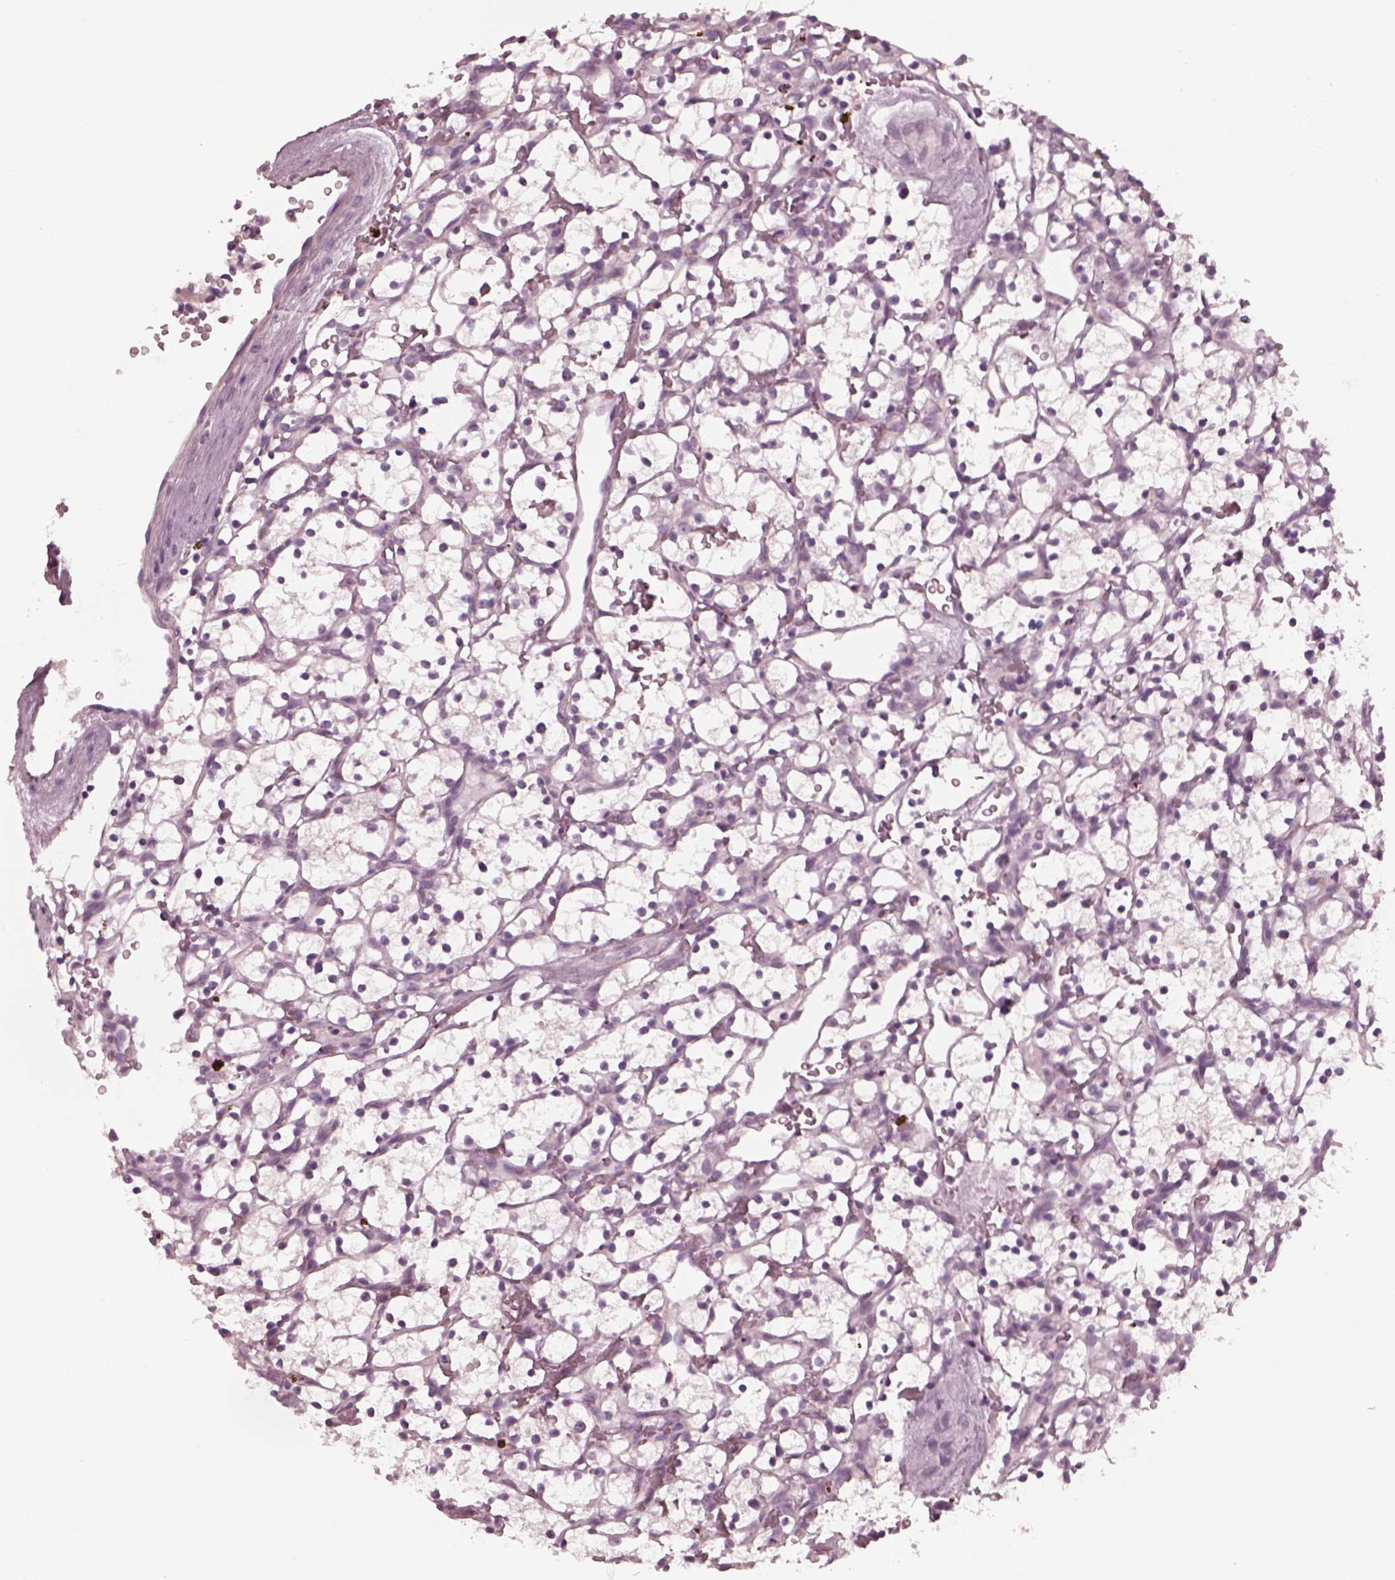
{"staining": {"intensity": "negative", "quantity": "none", "location": "none"}, "tissue": "renal cancer", "cell_type": "Tumor cells", "image_type": "cancer", "snomed": [{"axis": "morphology", "description": "Adenocarcinoma, NOS"}, {"axis": "topography", "description": "Kidney"}], "caption": "There is no significant positivity in tumor cells of adenocarcinoma (renal).", "gene": "YY2", "patient": {"sex": "female", "age": 64}}